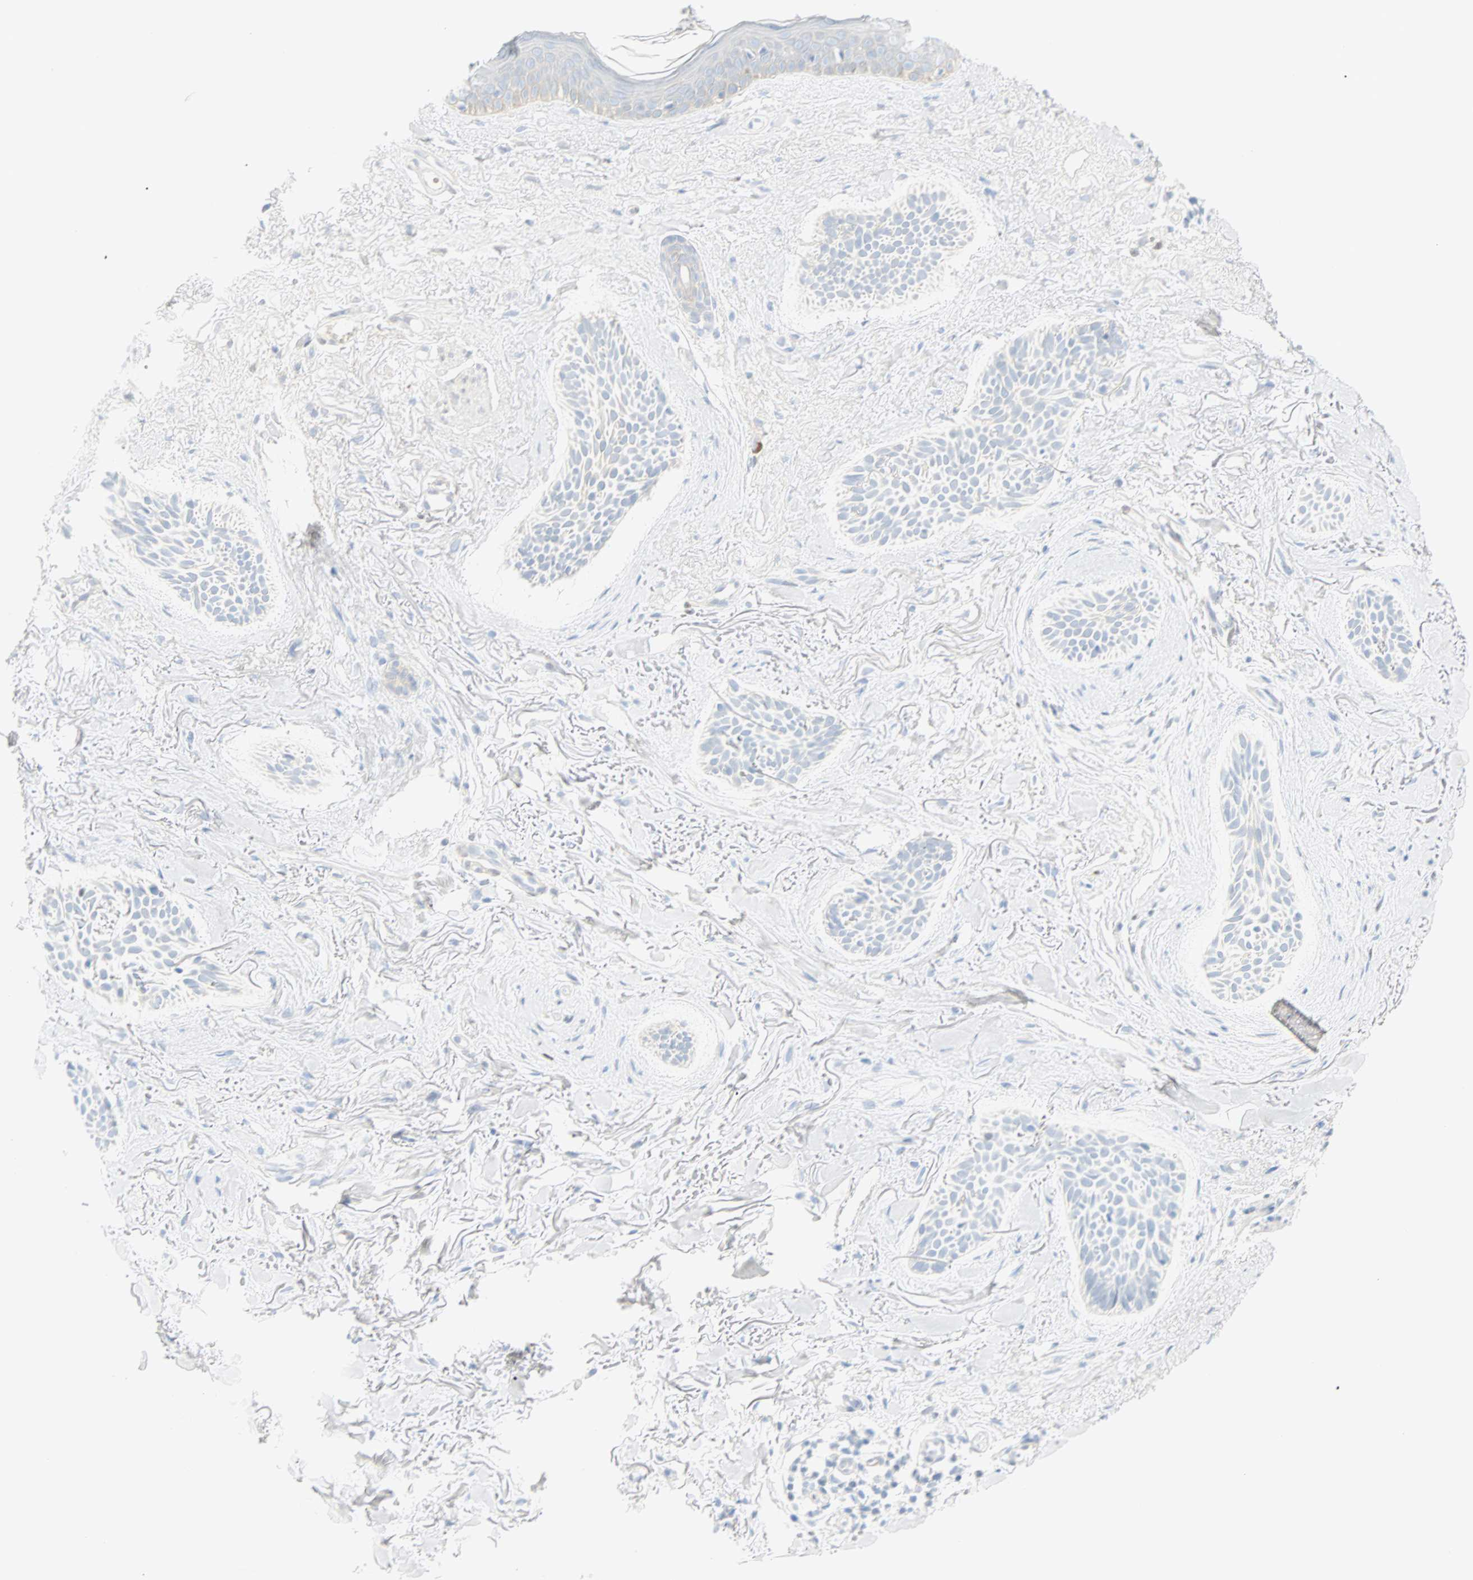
{"staining": {"intensity": "negative", "quantity": "none", "location": "none"}, "tissue": "skin cancer", "cell_type": "Tumor cells", "image_type": "cancer", "snomed": [{"axis": "morphology", "description": "Normal tissue, NOS"}, {"axis": "morphology", "description": "Basal cell carcinoma"}, {"axis": "topography", "description": "Skin"}], "caption": "Immunohistochemistry (IHC) photomicrograph of neoplastic tissue: human skin cancer (basal cell carcinoma) stained with DAB displays no significant protein staining in tumor cells.", "gene": "SELENBP1", "patient": {"sex": "female", "age": 84}}